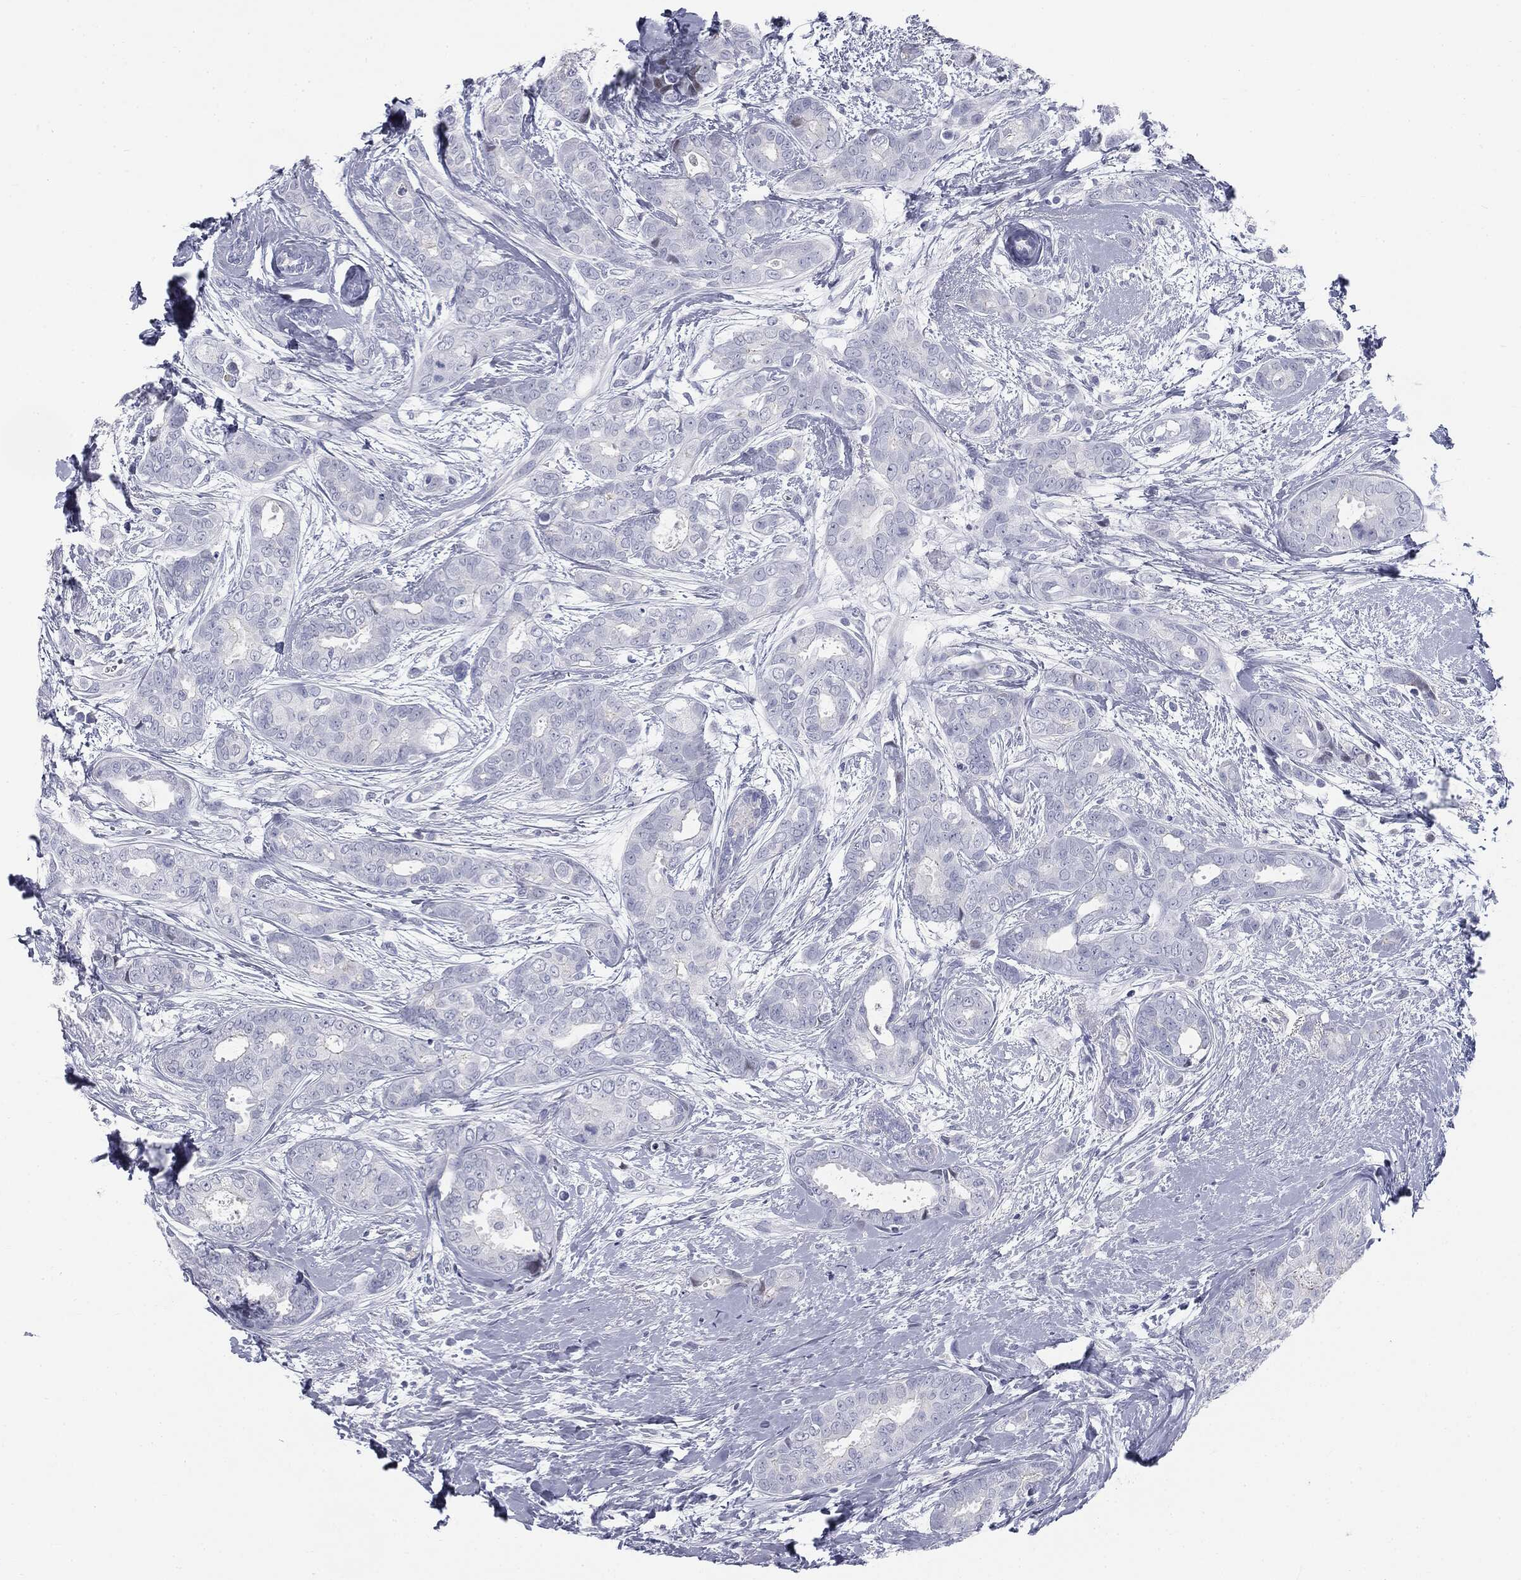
{"staining": {"intensity": "negative", "quantity": "none", "location": "none"}, "tissue": "breast cancer", "cell_type": "Tumor cells", "image_type": "cancer", "snomed": [{"axis": "morphology", "description": "Duct carcinoma"}, {"axis": "topography", "description": "Breast"}], "caption": "Tumor cells show no significant expression in breast cancer. Brightfield microscopy of immunohistochemistry (IHC) stained with DAB (brown) and hematoxylin (blue), captured at high magnification.", "gene": "TPO", "patient": {"sex": "female", "age": 45}}